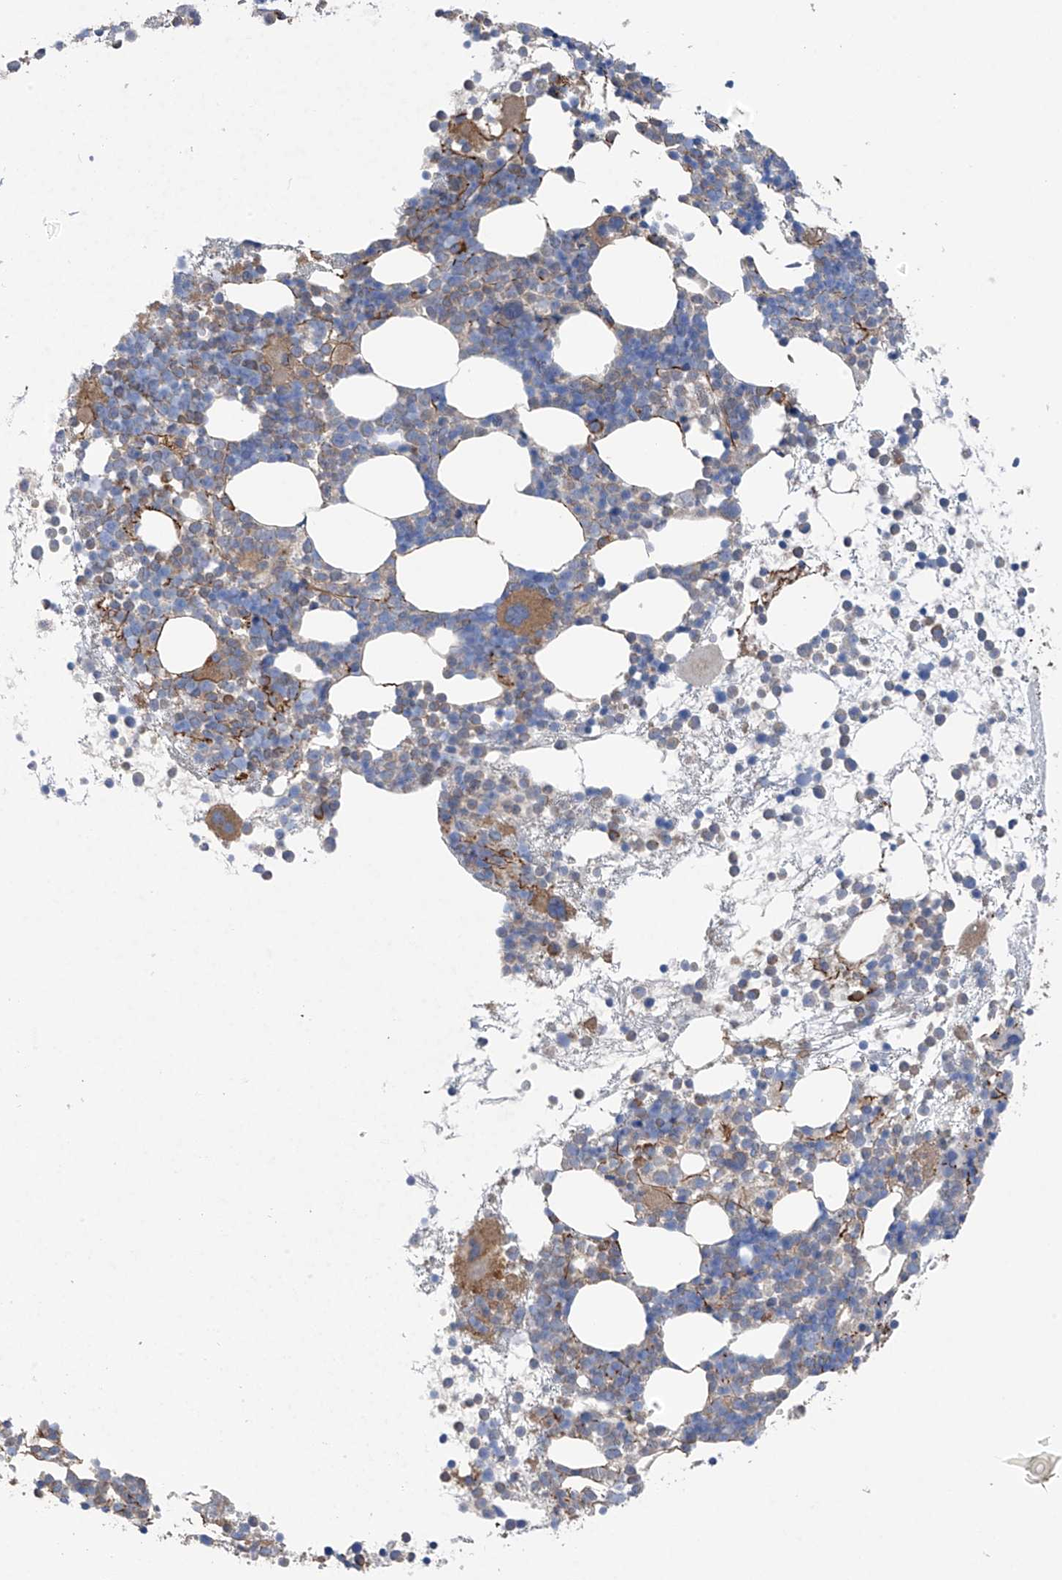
{"staining": {"intensity": "moderate", "quantity": "<25%", "location": "cytoplasmic/membranous"}, "tissue": "bone marrow", "cell_type": "Hematopoietic cells", "image_type": "normal", "snomed": [{"axis": "morphology", "description": "Normal tissue, NOS"}, {"axis": "topography", "description": "Bone marrow"}], "caption": "This micrograph exhibits immunohistochemistry (IHC) staining of unremarkable bone marrow, with low moderate cytoplasmic/membranous staining in about <25% of hematopoietic cells.", "gene": "GALNTL6", "patient": {"sex": "female", "age": 57}}